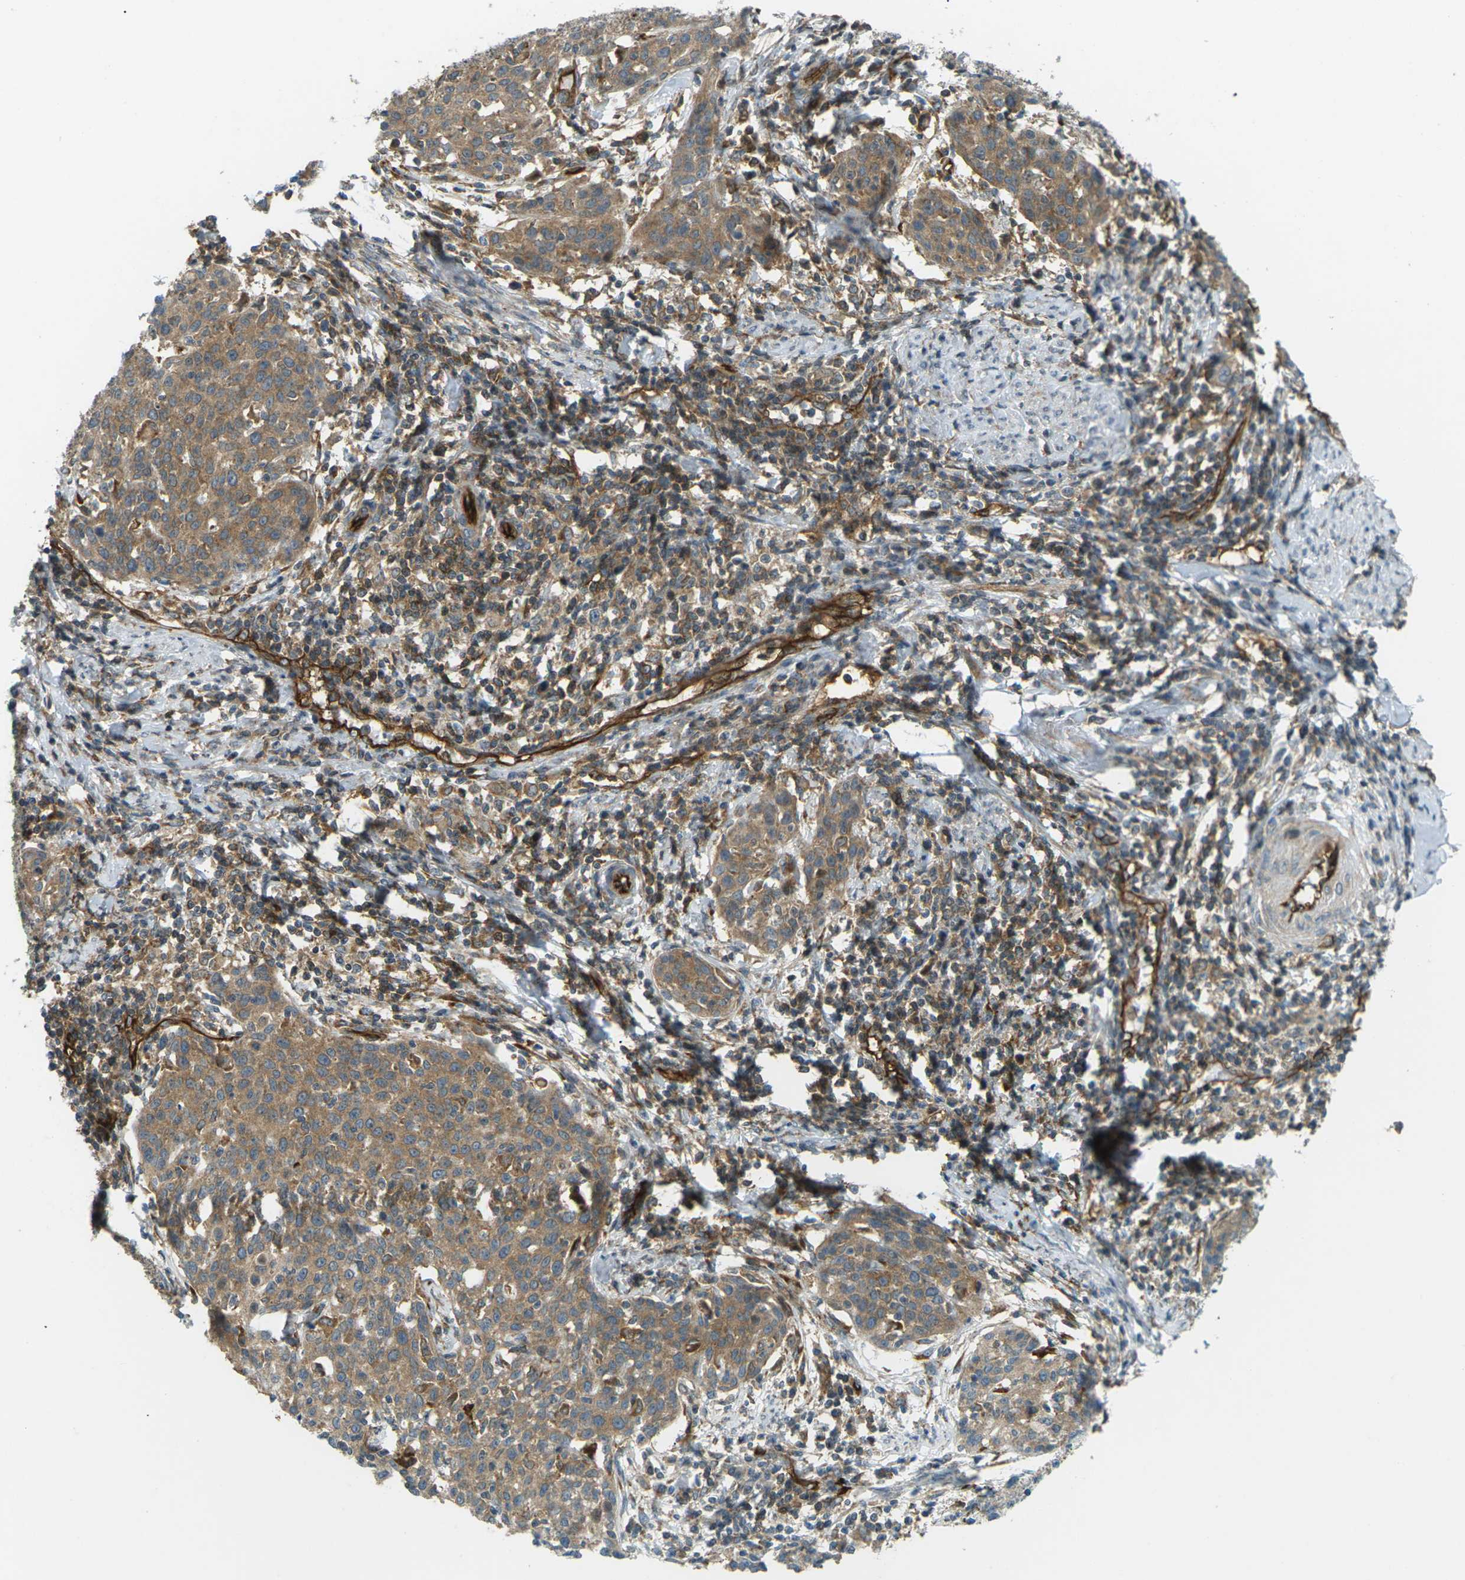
{"staining": {"intensity": "moderate", "quantity": ">75%", "location": "cytoplasmic/membranous"}, "tissue": "cervical cancer", "cell_type": "Tumor cells", "image_type": "cancer", "snomed": [{"axis": "morphology", "description": "Squamous cell carcinoma, NOS"}, {"axis": "topography", "description": "Cervix"}], "caption": "Cervical cancer stained with a protein marker reveals moderate staining in tumor cells.", "gene": "S1PR1", "patient": {"sex": "female", "age": 38}}